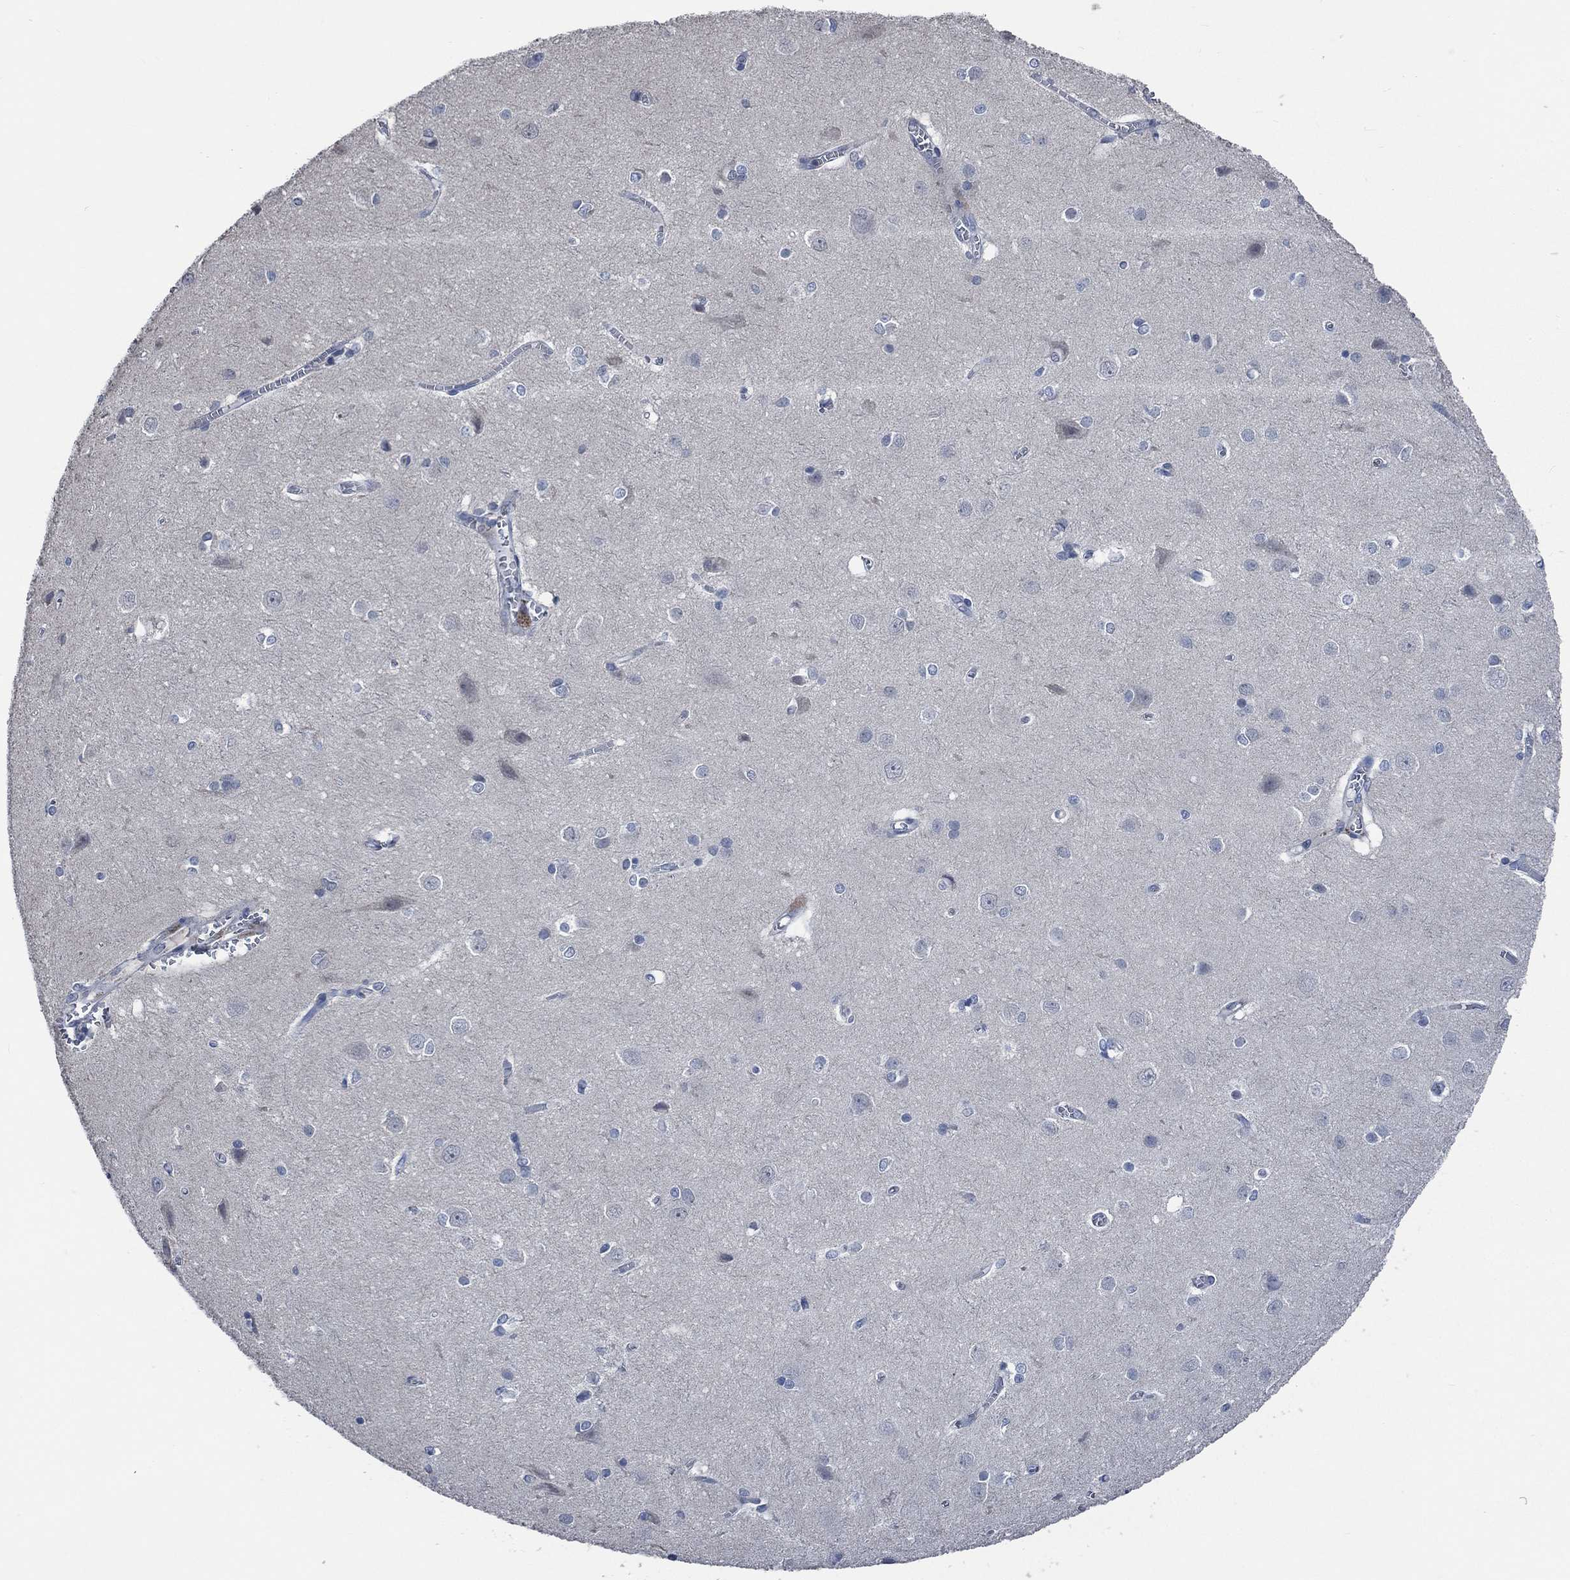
{"staining": {"intensity": "negative", "quantity": "none", "location": "none"}, "tissue": "cerebral cortex", "cell_type": "Endothelial cells", "image_type": "normal", "snomed": [{"axis": "morphology", "description": "Normal tissue, NOS"}, {"axis": "topography", "description": "Cerebral cortex"}], "caption": "Immunohistochemistry of benign human cerebral cortex demonstrates no staining in endothelial cells.", "gene": "OBSCN", "patient": {"sex": "male", "age": 37}}